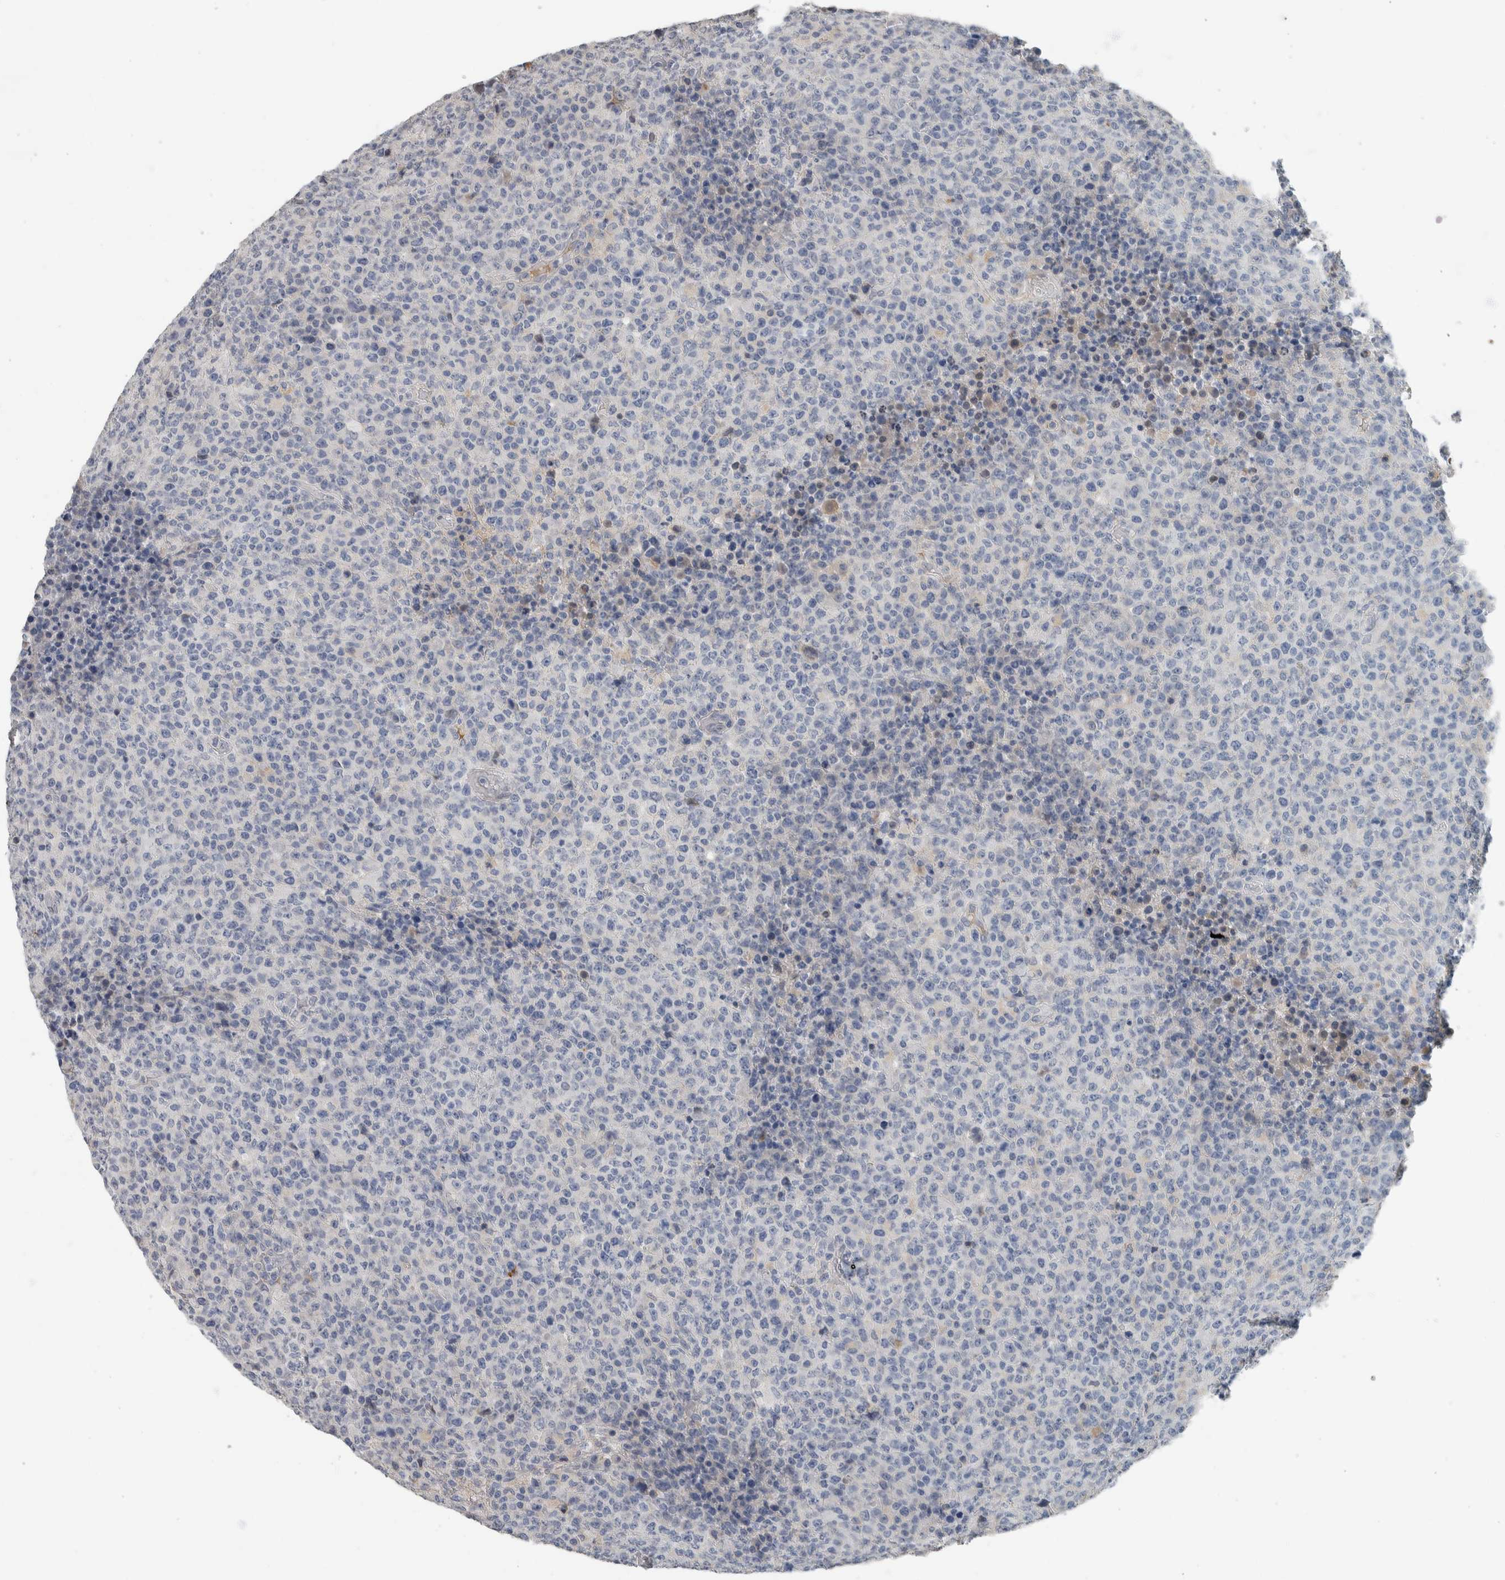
{"staining": {"intensity": "negative", "quantity": "none", "location": "none"}, "tissue": "lymphoma", "cell_type": "Tumor cells", "image_type": "cancer", "snomed": [{"axis": "morphology", "description": "Malignant lymphoma, non-Hodgkin's type, High grade"}, {"axis": "topography", "description": "Lymph node"}], "caption": "Immunohistochemical staining of lymphoma demonstrates no significant staining in tumor cells.", "gene": "NEFM", "patient": {"sex": "male", "age": 13}}